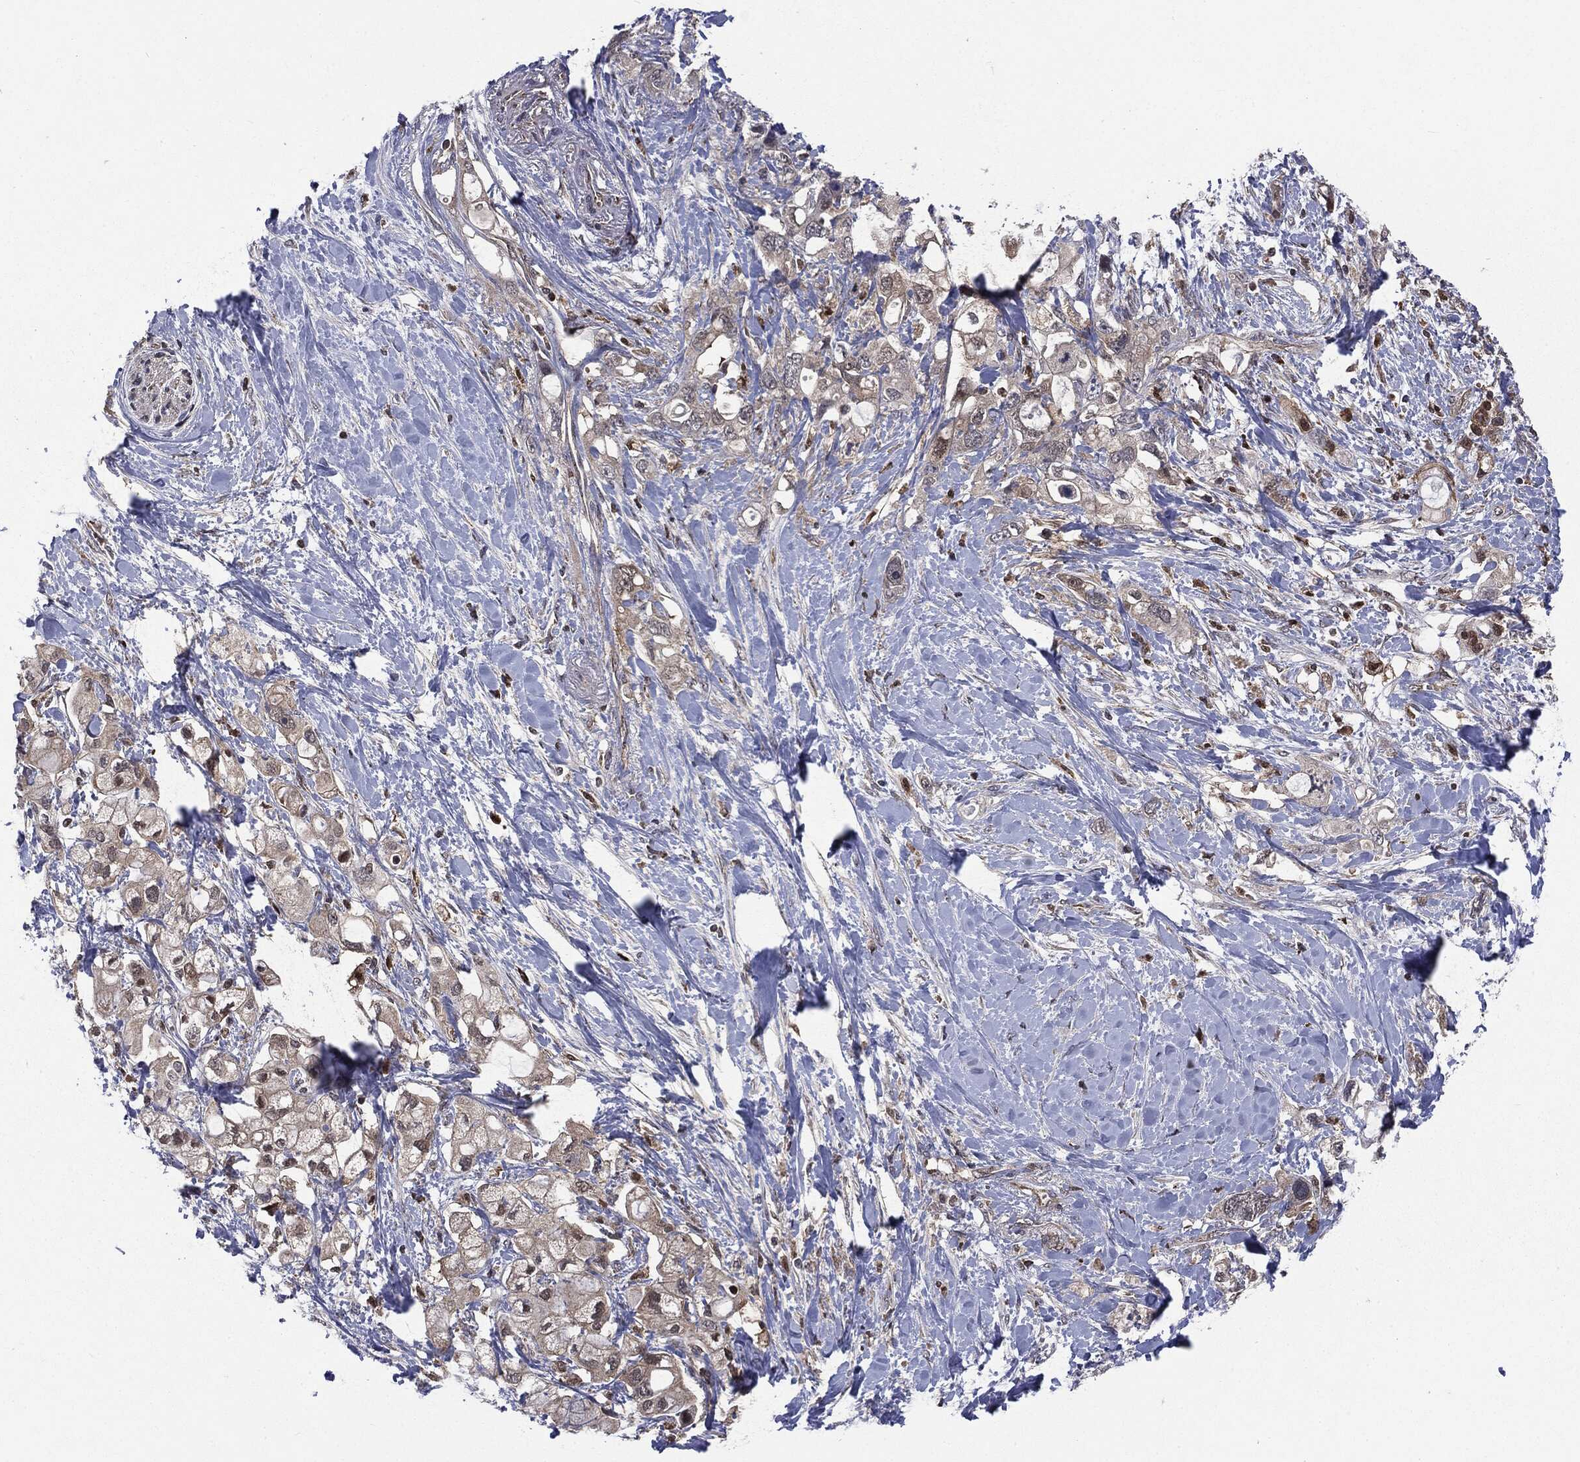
{"staining": {"intensity": "weak", "quantity": "<25%", "location": "cytoplasmic/membranous"}, "tissue": "pancreatic cancer", "cell_type": "Tumor cells", "image_type": "cancer", "snomed": [{"axis": "morphology", "description": "Adenocarcinoma, NOS"}, {"axis": "topography", "description": "Pancreas"}], "caption": "A photomicrograph of pancreatic adenocarcinoma stained for a protein demonstrates no brown staining in tumor cells. (DAB IHC visualized using brightfield microscopy, high magnification).", "gene": "PTPA", "patient": {"sex": "female", "age": 56}}